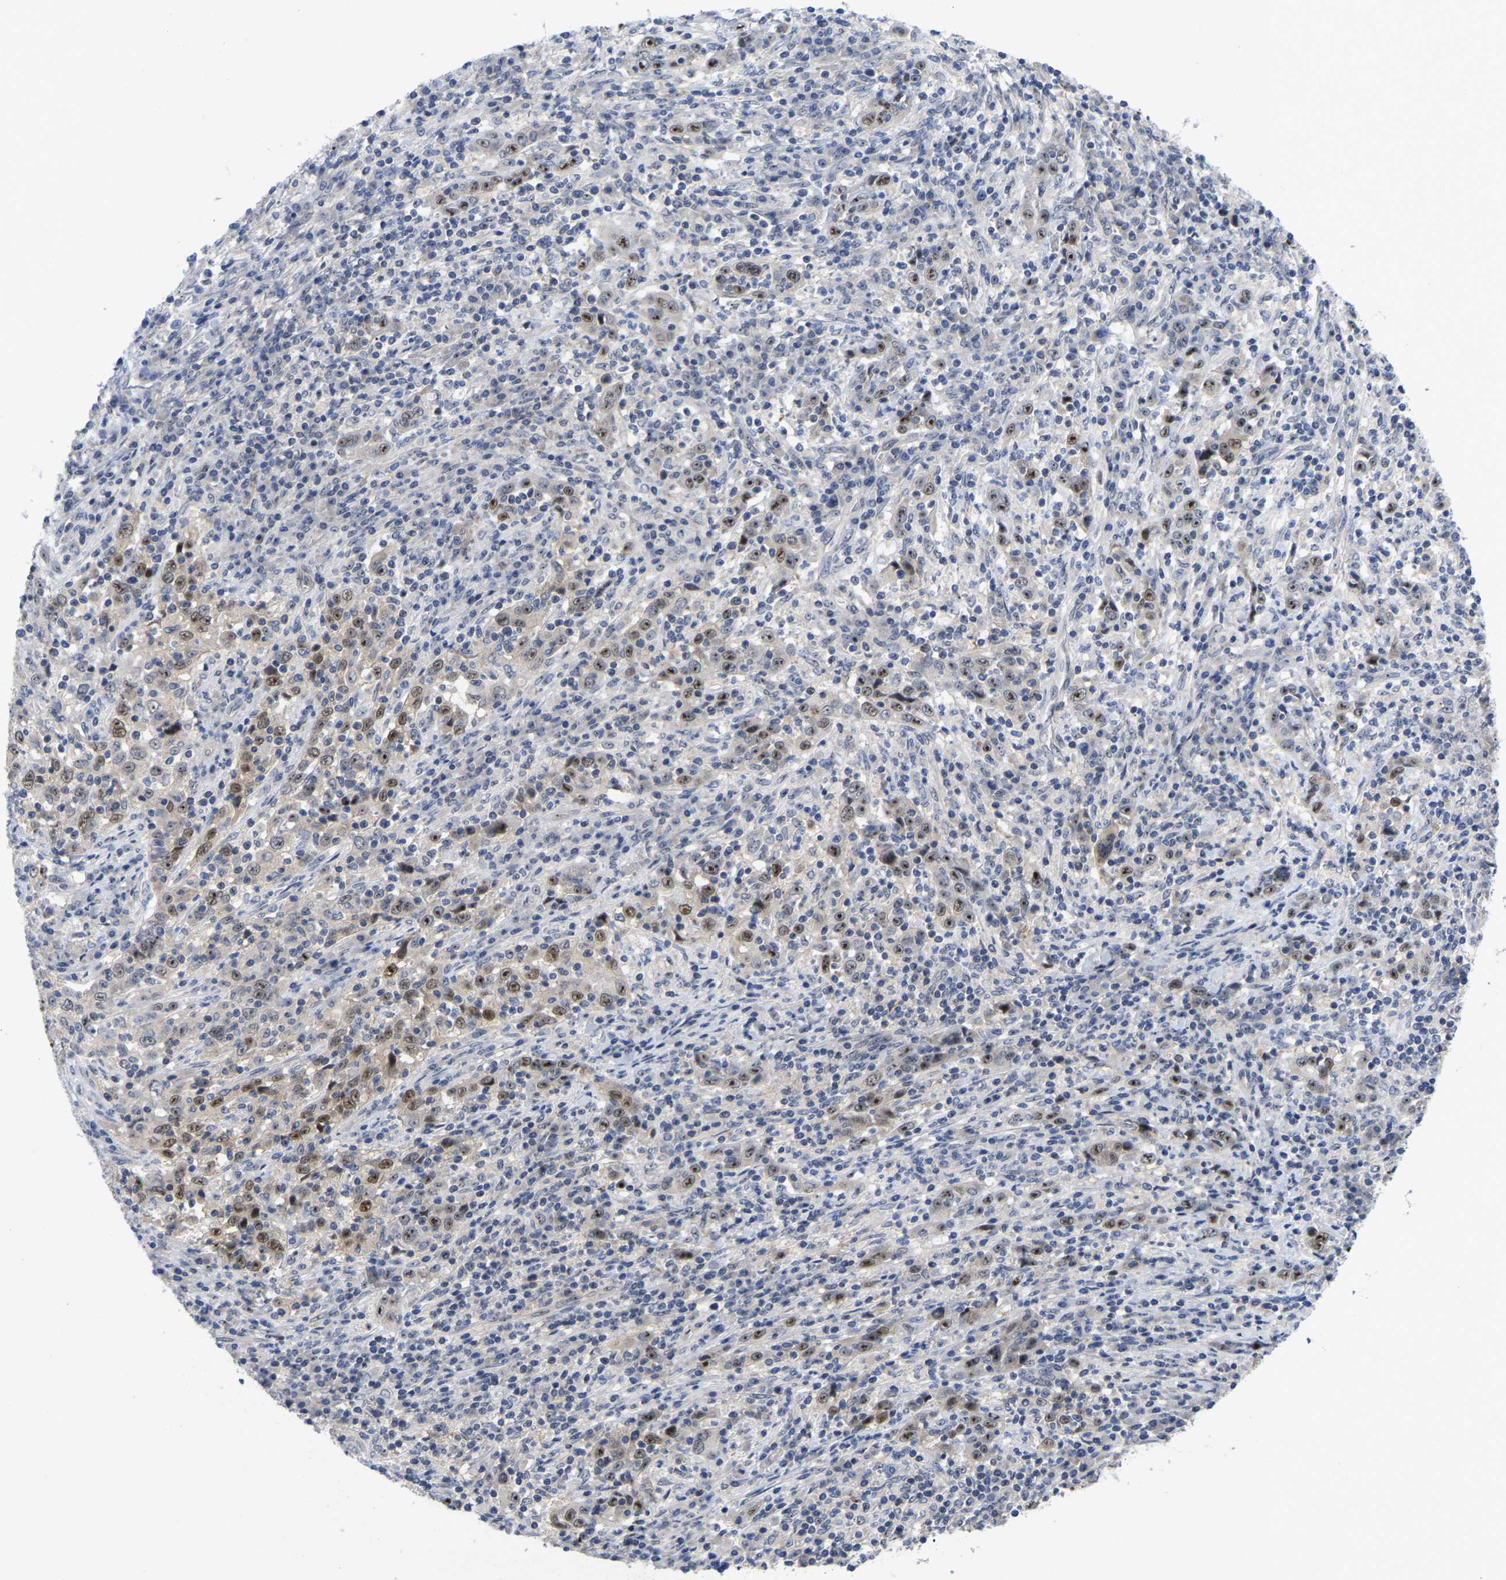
{"staining": {"intensity": "moderate", "quantity": ">75%", "location": "nuclear"}, "tissue": "cervical cancer", "cell_type": "Tumor cells", "image_type": "cancer", "snomed": [{"axis": "morphology", "description": "Squamous cell carcinoma, NOS"}, {"axis": "topography", "description": "Cervix"}], "caption": "Human squamous cell carcinoma (cervical) stained for a protein (brown) displays moderate nuclear positive expression in approximately >75% of tumor cells.", "gene": "NLE1", "patient": {"sex": "female", "age": 46}}